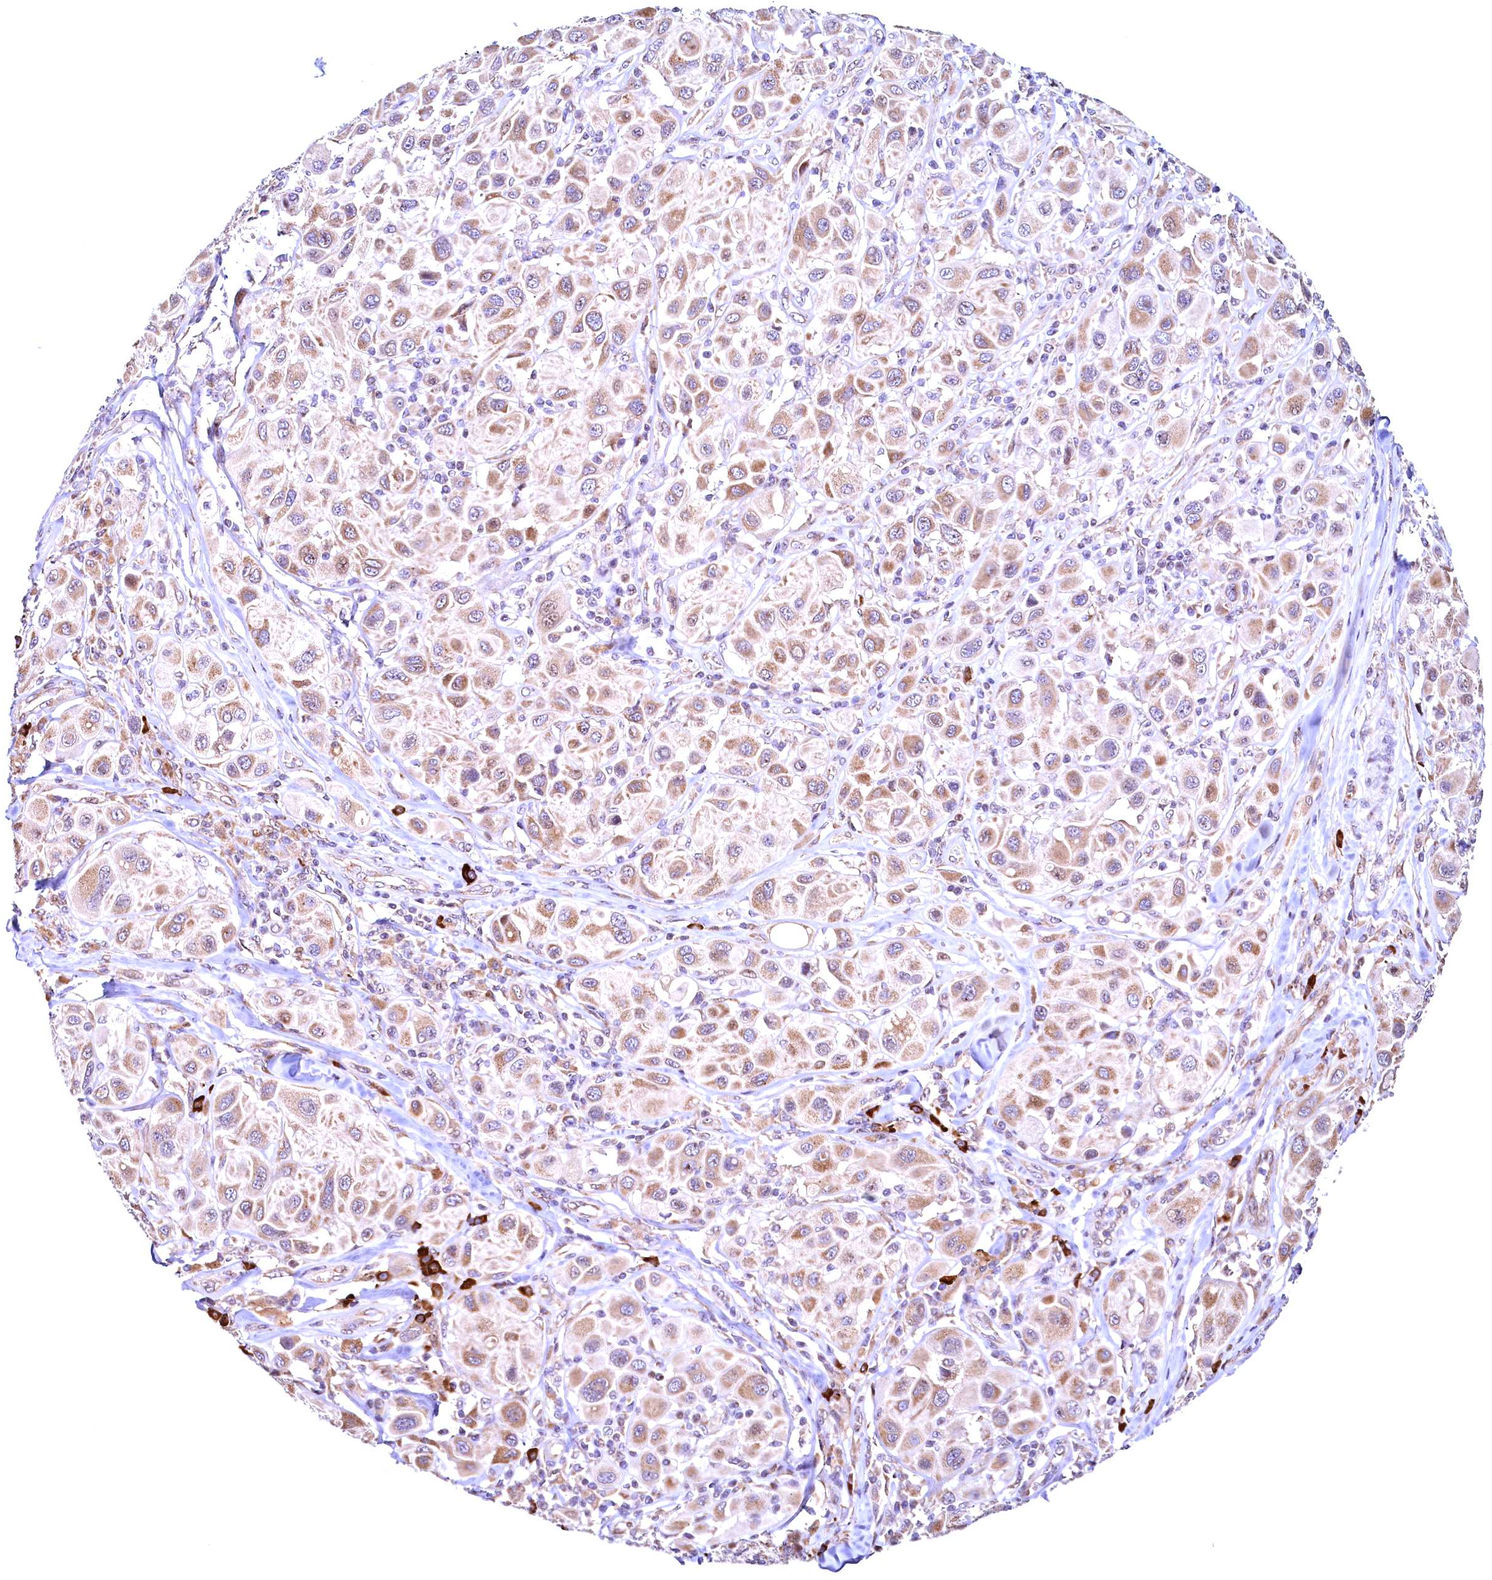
{"staining": {"intensity": "moderate", "quantity": ">75%", "location": "cytoplasmic/membranous"}, "tissue": "melanoma", "cell_type": "Tumor cells", "image_type": "cancer", "snomed": [{"axis": "morphology", "description": "Malignant melanoma, Metastatic site"}, {"axis": "topography", "description": "Skin"}], "caption": "Moderate cytoplasmic/membranous protein expression is present in about >75% of tumor cells in malignant melanoma (metastatic site). (brown staining indicates protein expression, while blue staining denotes nuclei).", "gene": "RBFA", "patient": {"sex": "male", "age": 41}}